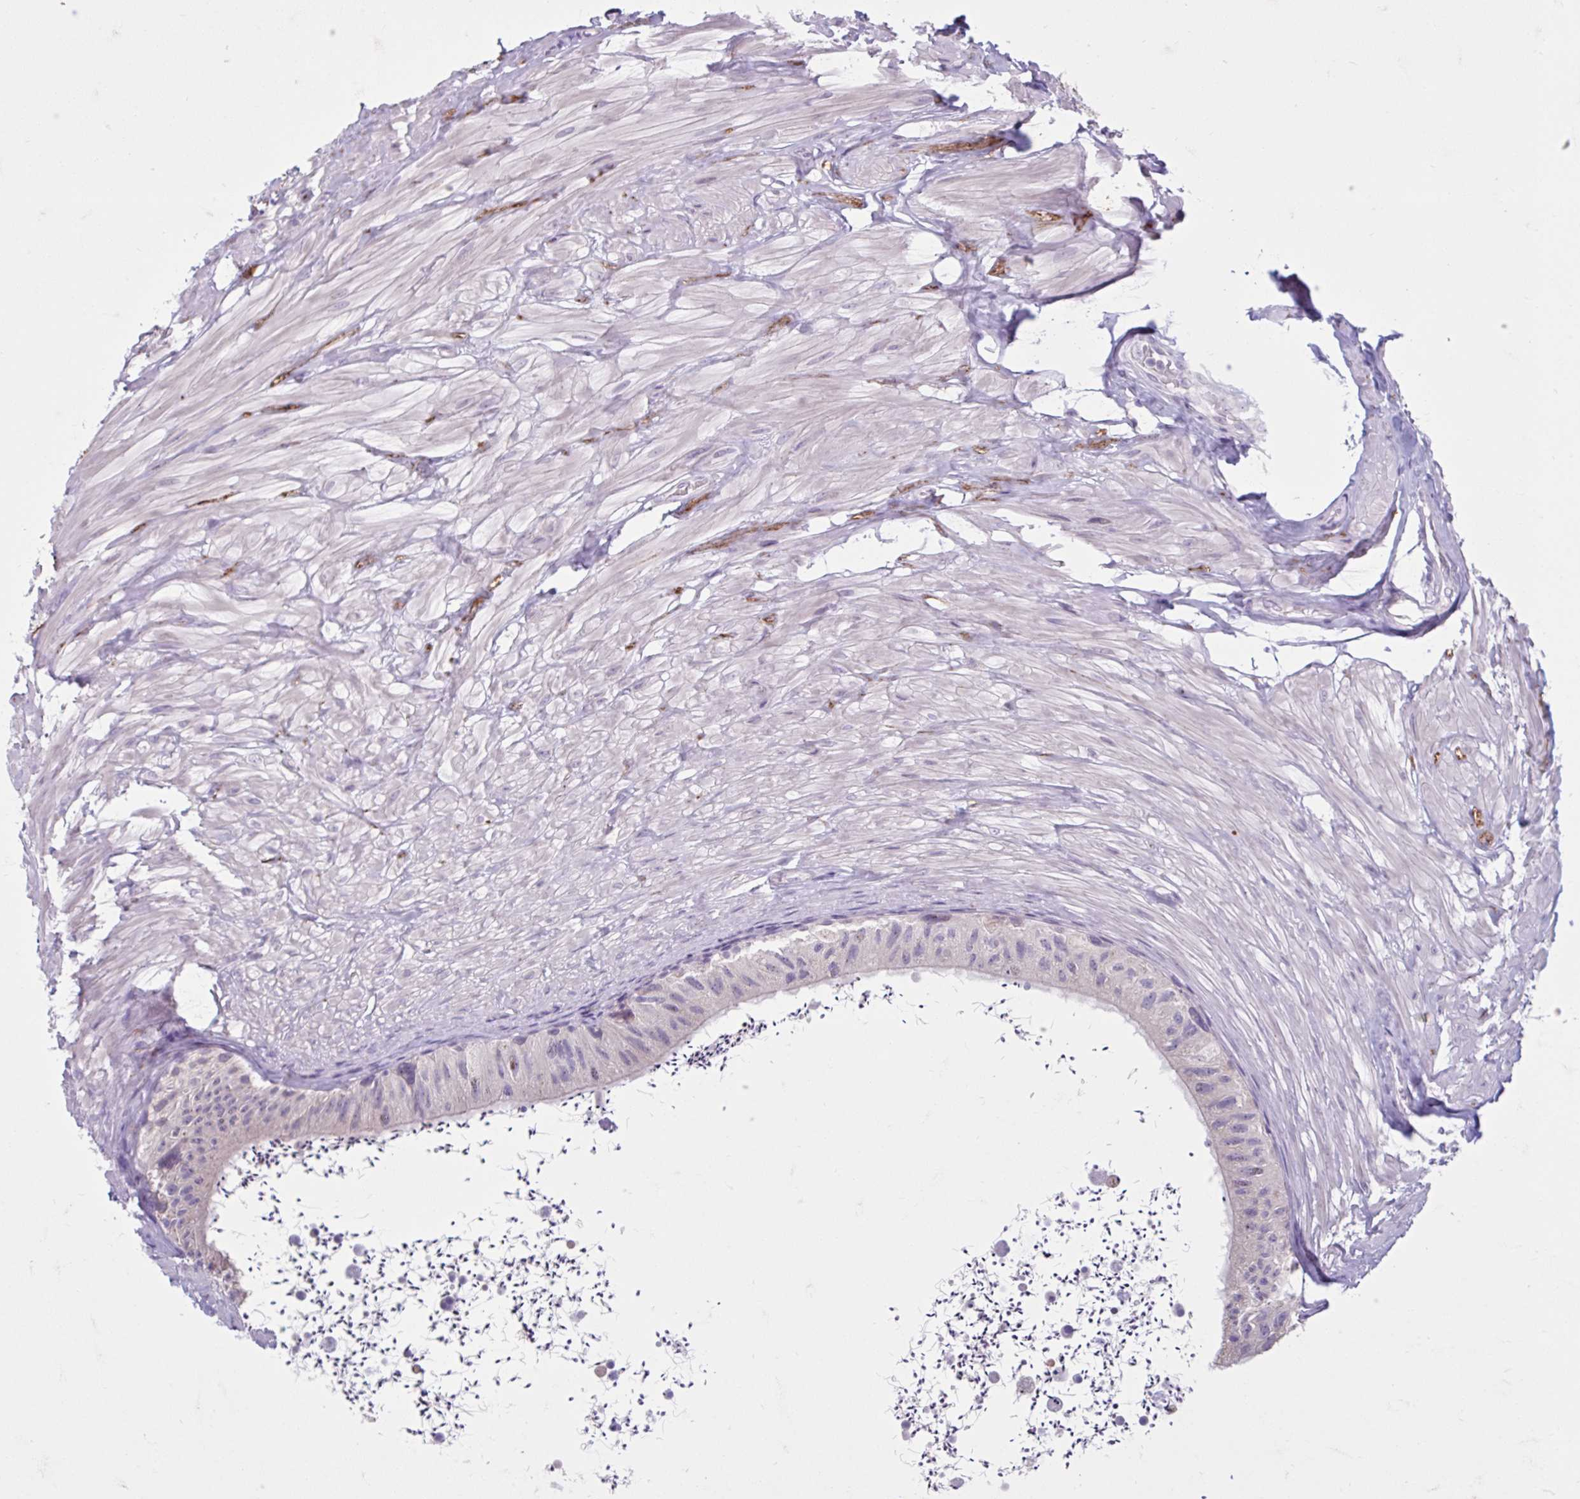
{"staining": {"intensity": "negative", "quantity": "none", "location": "none"}, "tissue": "epididymis", "cell_type": "Glandular cells", "image_type": "normal", "snomed": [{"axis": "morphology", "description": "Normal tissue, NOS"}, {"axis": "topography", "description": "Epididymis"}, {"axis": "topography", "description": "Peripheral nerve tissue"}], "caption": "High power microscopy image of an IHC micrograph of unremarkable epididymis, revealing no significant expression in glandular cells. (Immunohistochemistry (ihc), brightfield microscopy, high magnification).", "gene": "CDH19", "patient": {"sex": "male", "age": 32}}